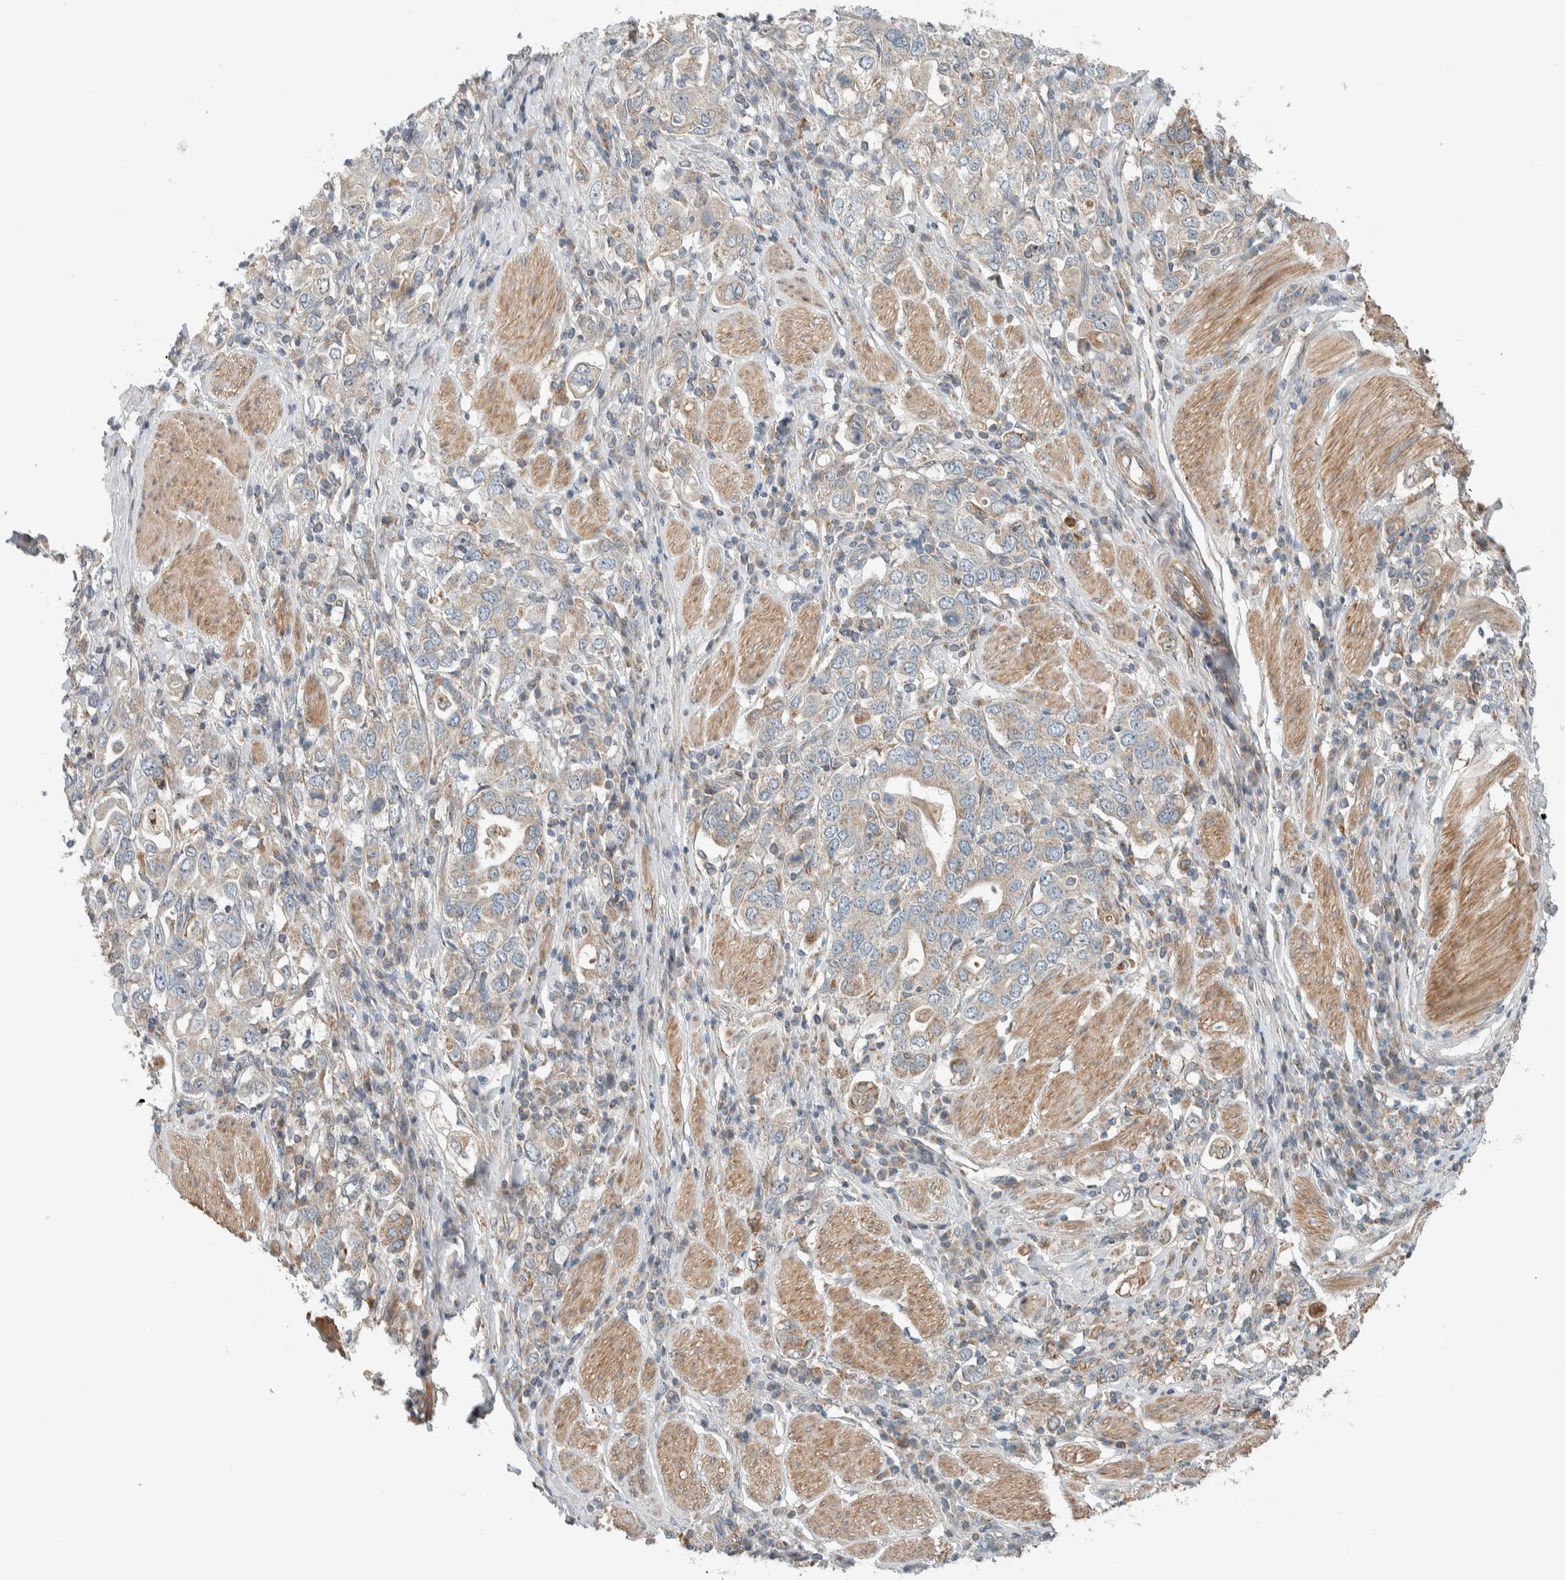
{"staining": {"intensity": "weak", "quantity": "<25%", "location": "cytoplasmic/membranous"}, "tissue": "stomach cancer", "cell_type": "Tumor cells", "image_type": "cancer", "snomed": [{"axis": "morphology", "description": "Adenocarcinoma, NOS"}, {"axis": "topography", "description": "Stomach, upper"}], "caption": "Adenocarcinoma (stomach) stained for a protein using IHC reveals no staining tumor cells.", "gene": "SLFN12L", "patient": {"sex": "male", "age": 62}}